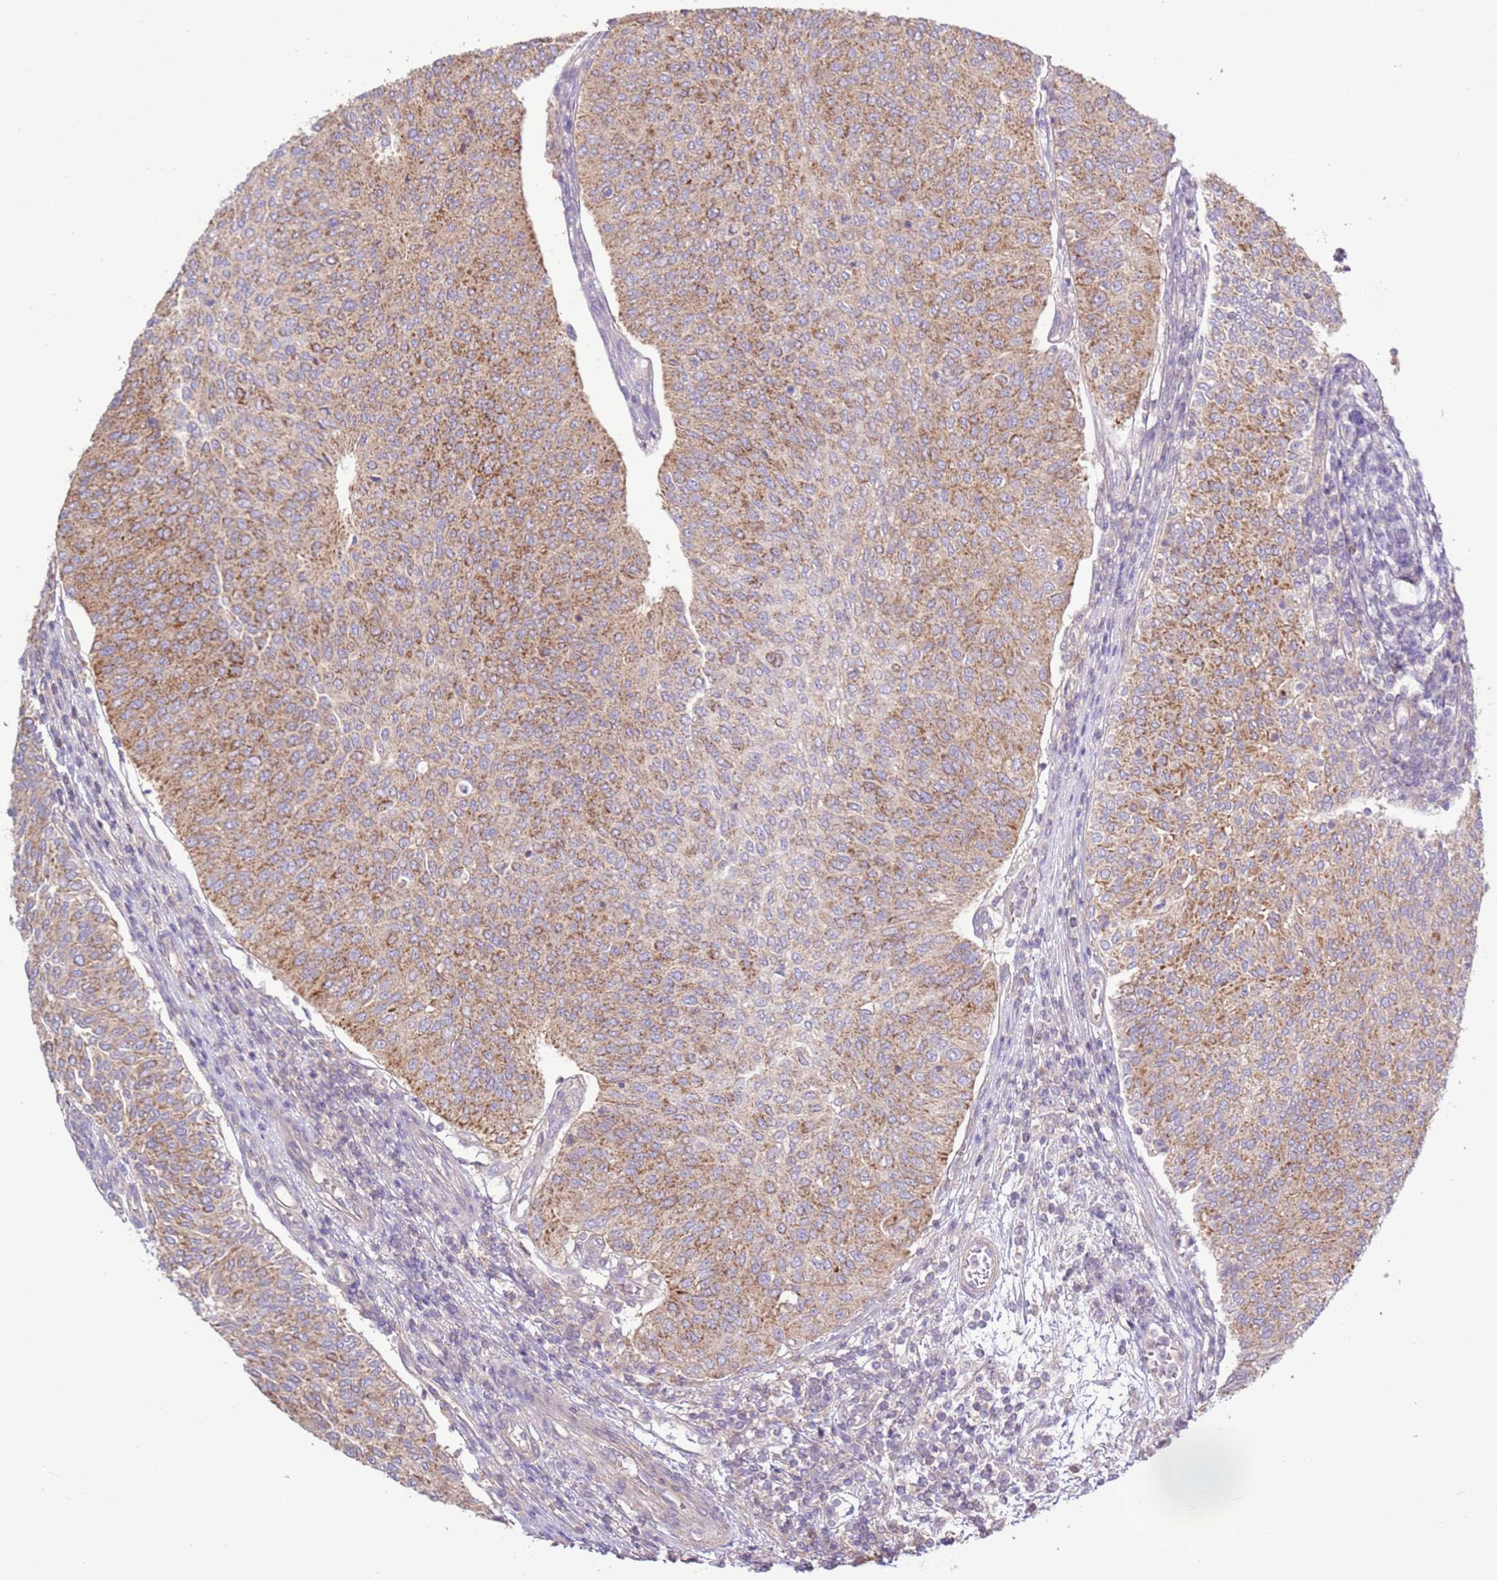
{"staining": {"intensity": "moderate", "quantity": "25%-75%", "location": "cytoplasmic/membranous"}, "tissue": "urothelial cancer", "cell_type": "Tumor cells", "image_type": "cancer", "snomed": [{"axis": "morphology", "description": "Urothelial carcinoma, High grade"}, {"axis": "topography", "description": "Urinary bladder"}], "caption": "High-grade urothelial carcinoma was stained to show a protein in brown. There is medium levels of moderate cytoplasmic/membranous expression in about 25%-75% of tumor cells.", "gene": "EVA1B", "patient": {"sex": "female", "age": 79}}